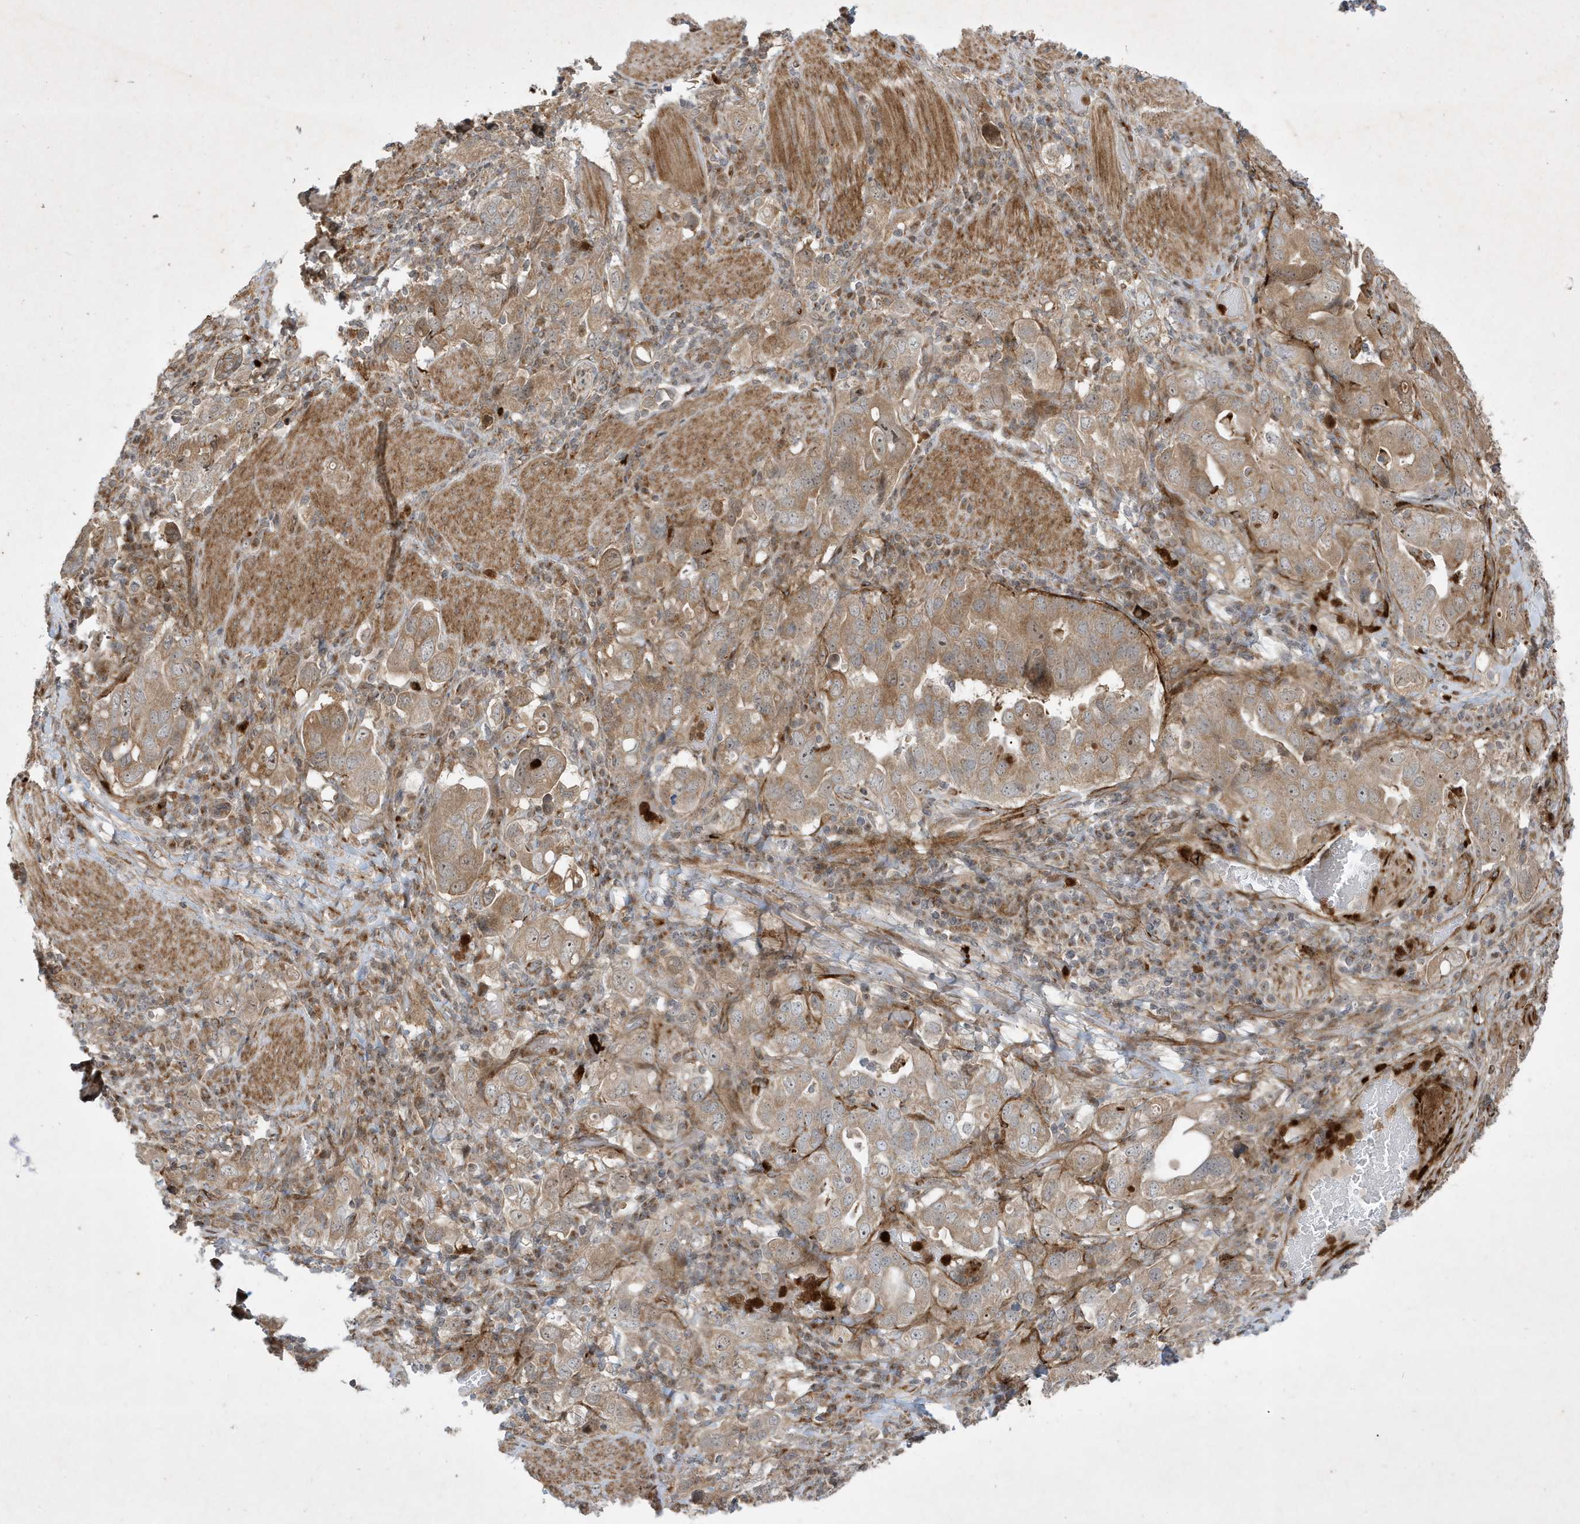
{"staining": {"intensity": "moderate", "quantity": "25%-75%", "location": "cytoplasmic/membranous"}, "tissue": "stomach cancer", "cell_type": "Tumor cells", "image_type": "cancer", "snomed": [{"axis": "morphology", "description": "Adenocarcinoma, NOS"}, {"axis": "topography", "description": "Stomach, upper"}], "caption": "High-power microscopy captured an IHC photomicrograph of stomach adenocarcinoma, revealing moderate cytoplasmic/membranous expression in approximately 25%-75% of tumor cells.", "gene": "IFT57", "patient": {"sex": "male", "age": 62}}